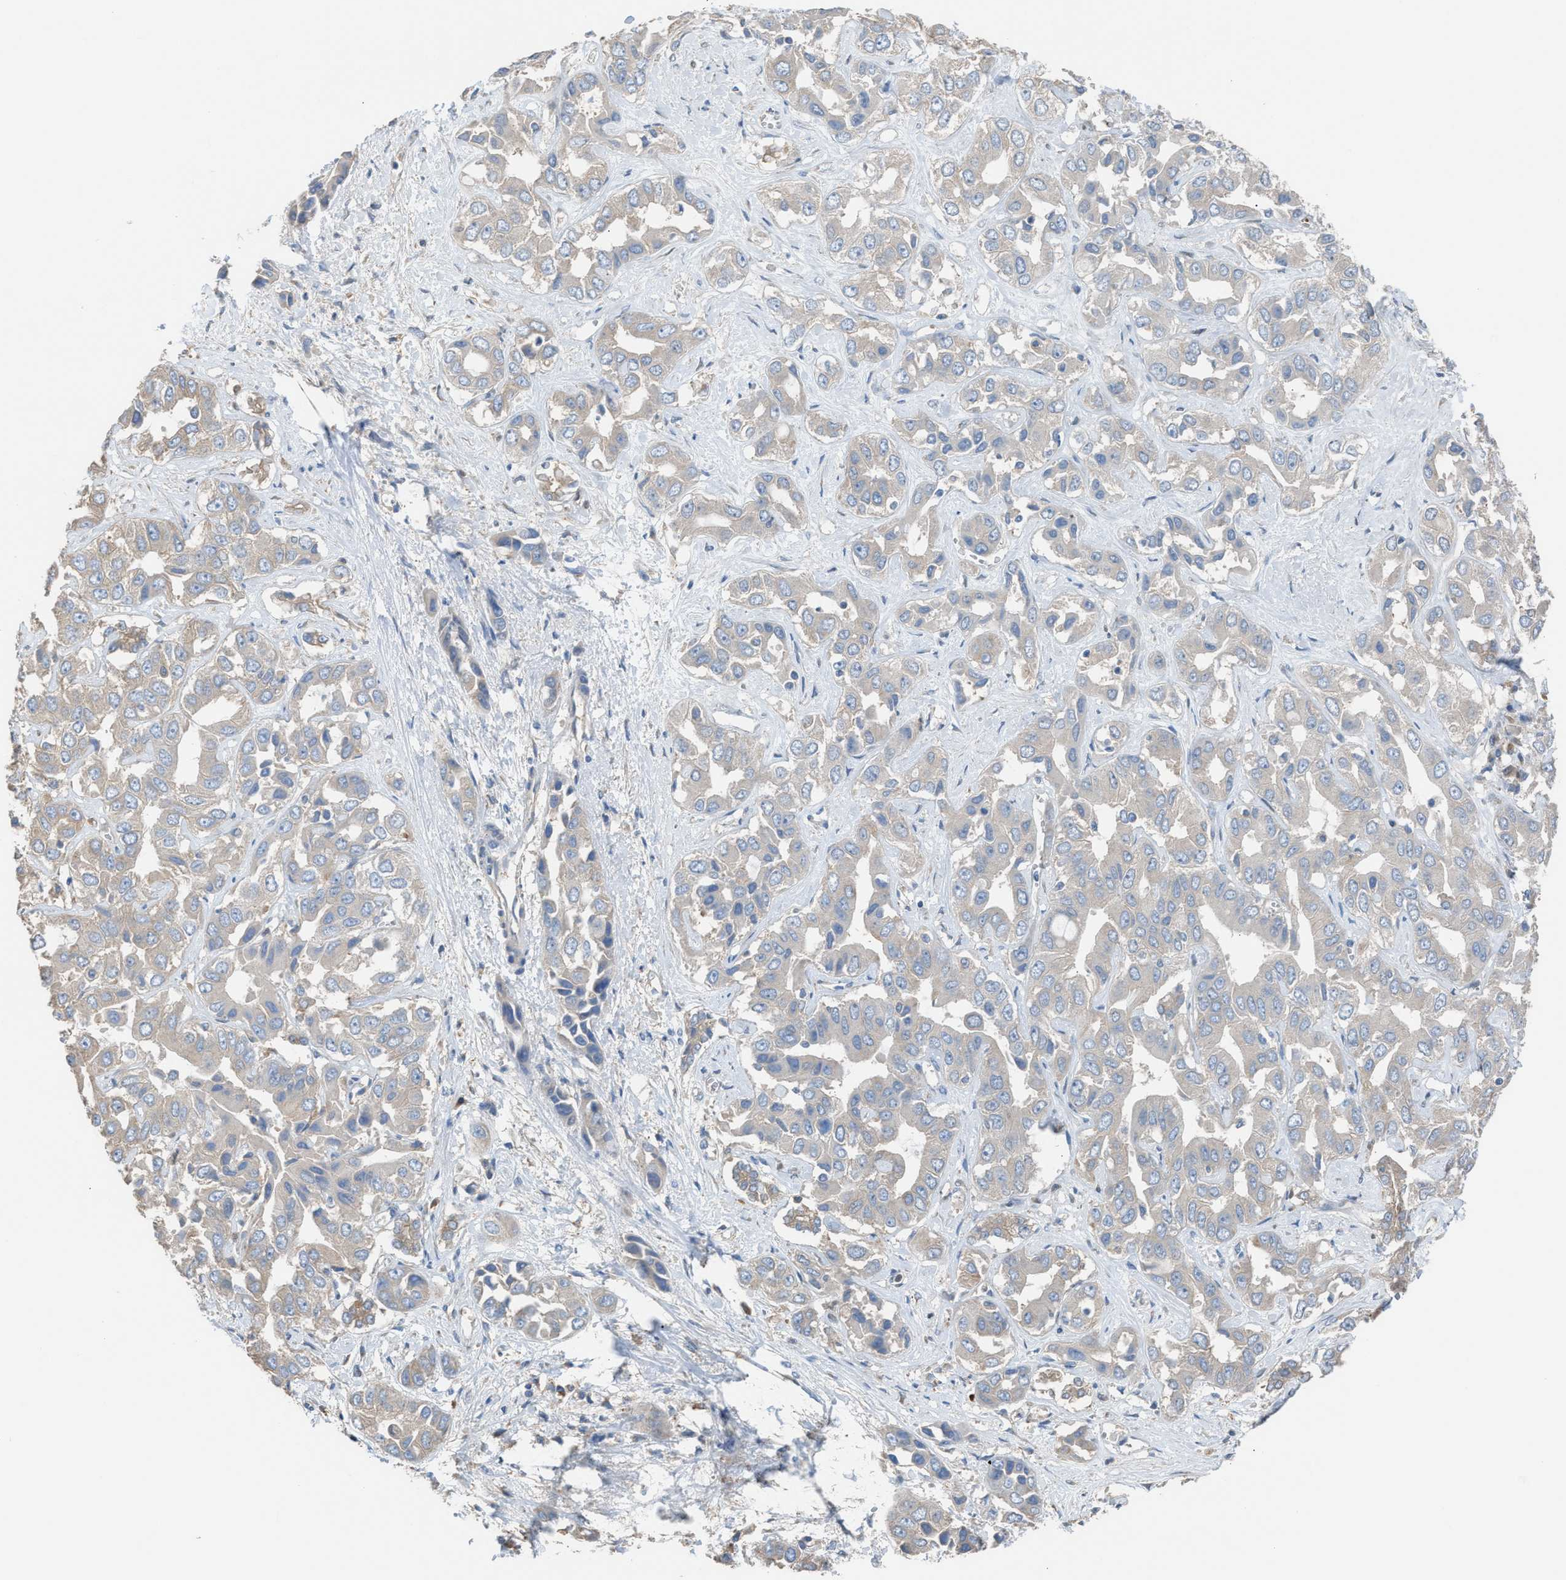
{"staining": {"intensity": "negative", "quantity": "none", "location": "none"}, "tissue": "liver cancer", "cell_type": "Tumor cells", "image_type": "cancer", "snomed": [{"axis": "morphology", "description": "Cholangiocarcinoma"}, {"axis": "topography", "description": "Liver"}], "caption": "Immunohistochemistry of liver cancer reveals no positivity in tumor cells.", "gene": "NQO2", "patient": {"sex": "female", "age": 52}}